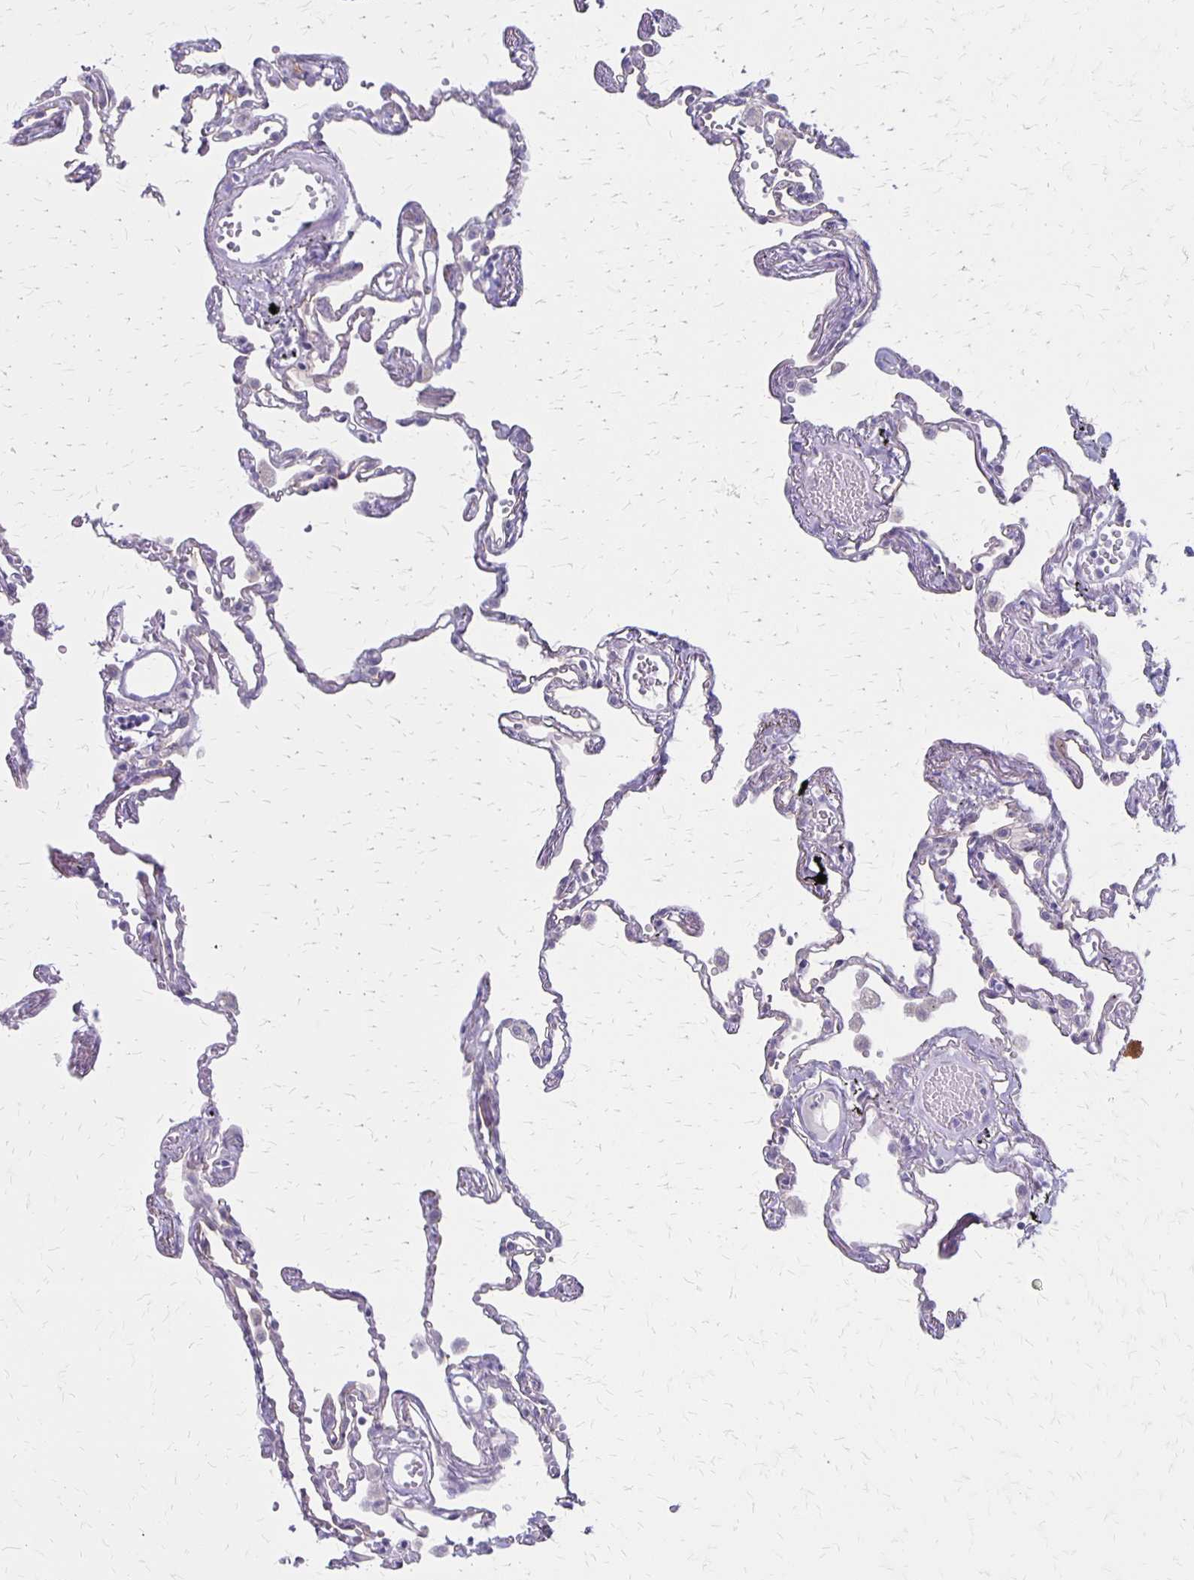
{"staining": {"intensity": "negative", "quantity": "none", "location": "none"}, "tissue": "lung", "cell_type": "Alveolar cells", "image_type": "normal", "snomed": [{"axis": "morphology", "description": "Normal tissue, NOS"}, {"axis": "topography", "description": "Lung"}], "caption": "The photomicrograph demonstrates no staining of alveolar cells in unremarkable lung. (Stains: DAB (3,3'-diaminobenzidine) immunohistochemistry with hematoxylin counter stain, Microscopy: brightfield microscopy at high magnification).", "gene": "HOMER1", "patient": {"sex": "female", "age": 67}}